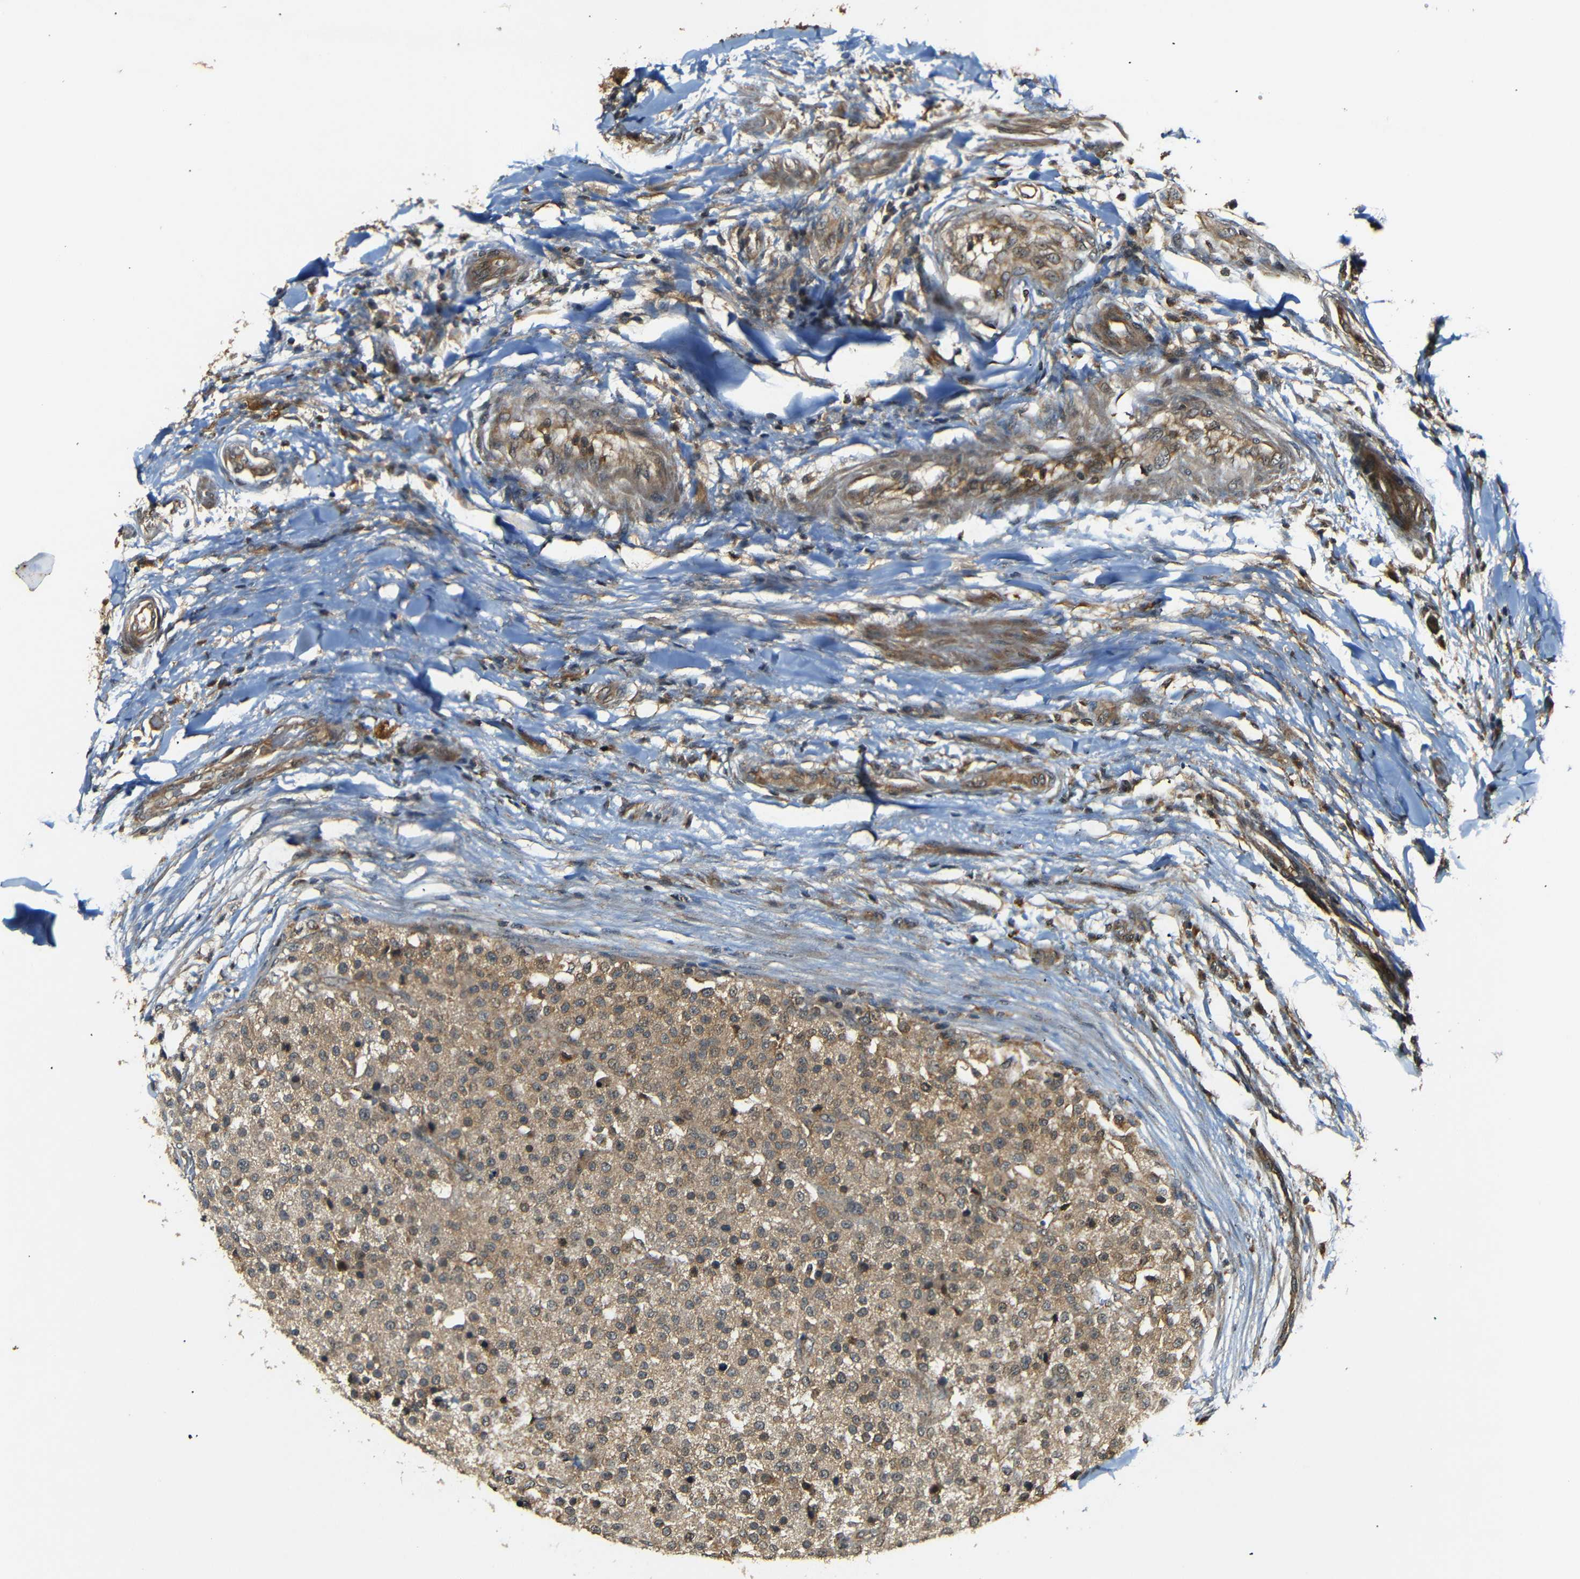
{"staining": {"intensity": "weak", "quantity": ">75%", "location": "cytoplasmic/membranous"}, "tissue": "testis cancer", "cell_type": "Tumor cells", "image_type": "cancer", "snomed": [{"axis": "morphology", "description": "Seminoma, NOS"}, {"axis": "topography", "description": "Testis"}], "caption": "Weak cytoplasmic/membranous protein staining is present in approximately >75% of tumor cells in testis cancer.", "gene": "TANK", "patient": {"sex": "male", "age": 59}}